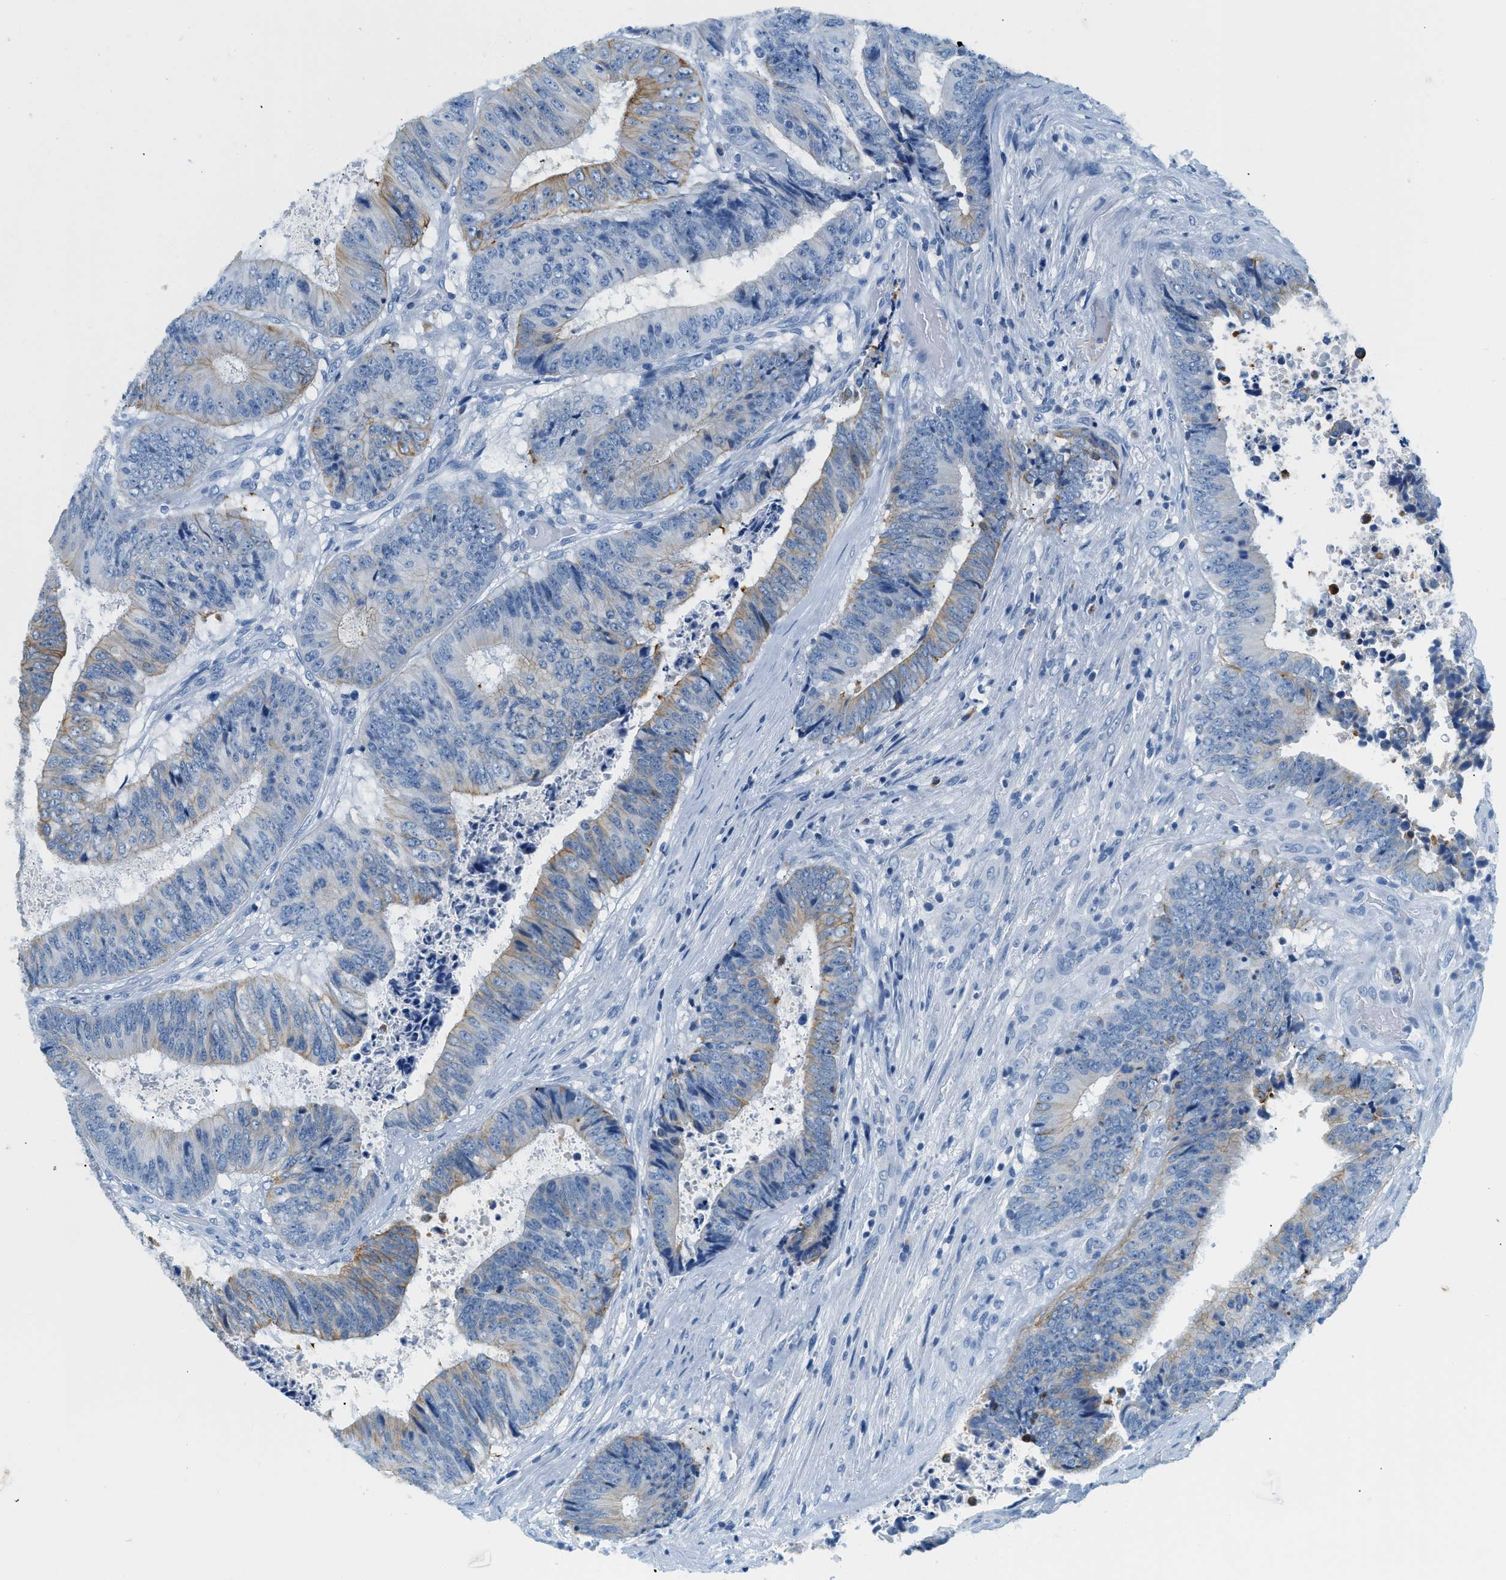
{"staining": {"intensity": "moderate", "quantity": "<25%", "location": "cytoplasmic/membranous"}, "tissue": "colorectal cancer", "cell_type": "Tumor cells", "image_type": "cancer", "snomed": [{"axis": "morphology", "description": "Adenocarcinoma, NOS"}, {"axis": "topography", "description": "Rectum"}], "caption": "A photomicrograph showing moderate cytoplasmic/membranous positivity in about <25% of tumor cells in colorectal cancer (adenocarcinoma), as visualized by brown immunohistochemical staining.", "gene": "STXBP2", "patient": {"sex": "male", "age": 72}}